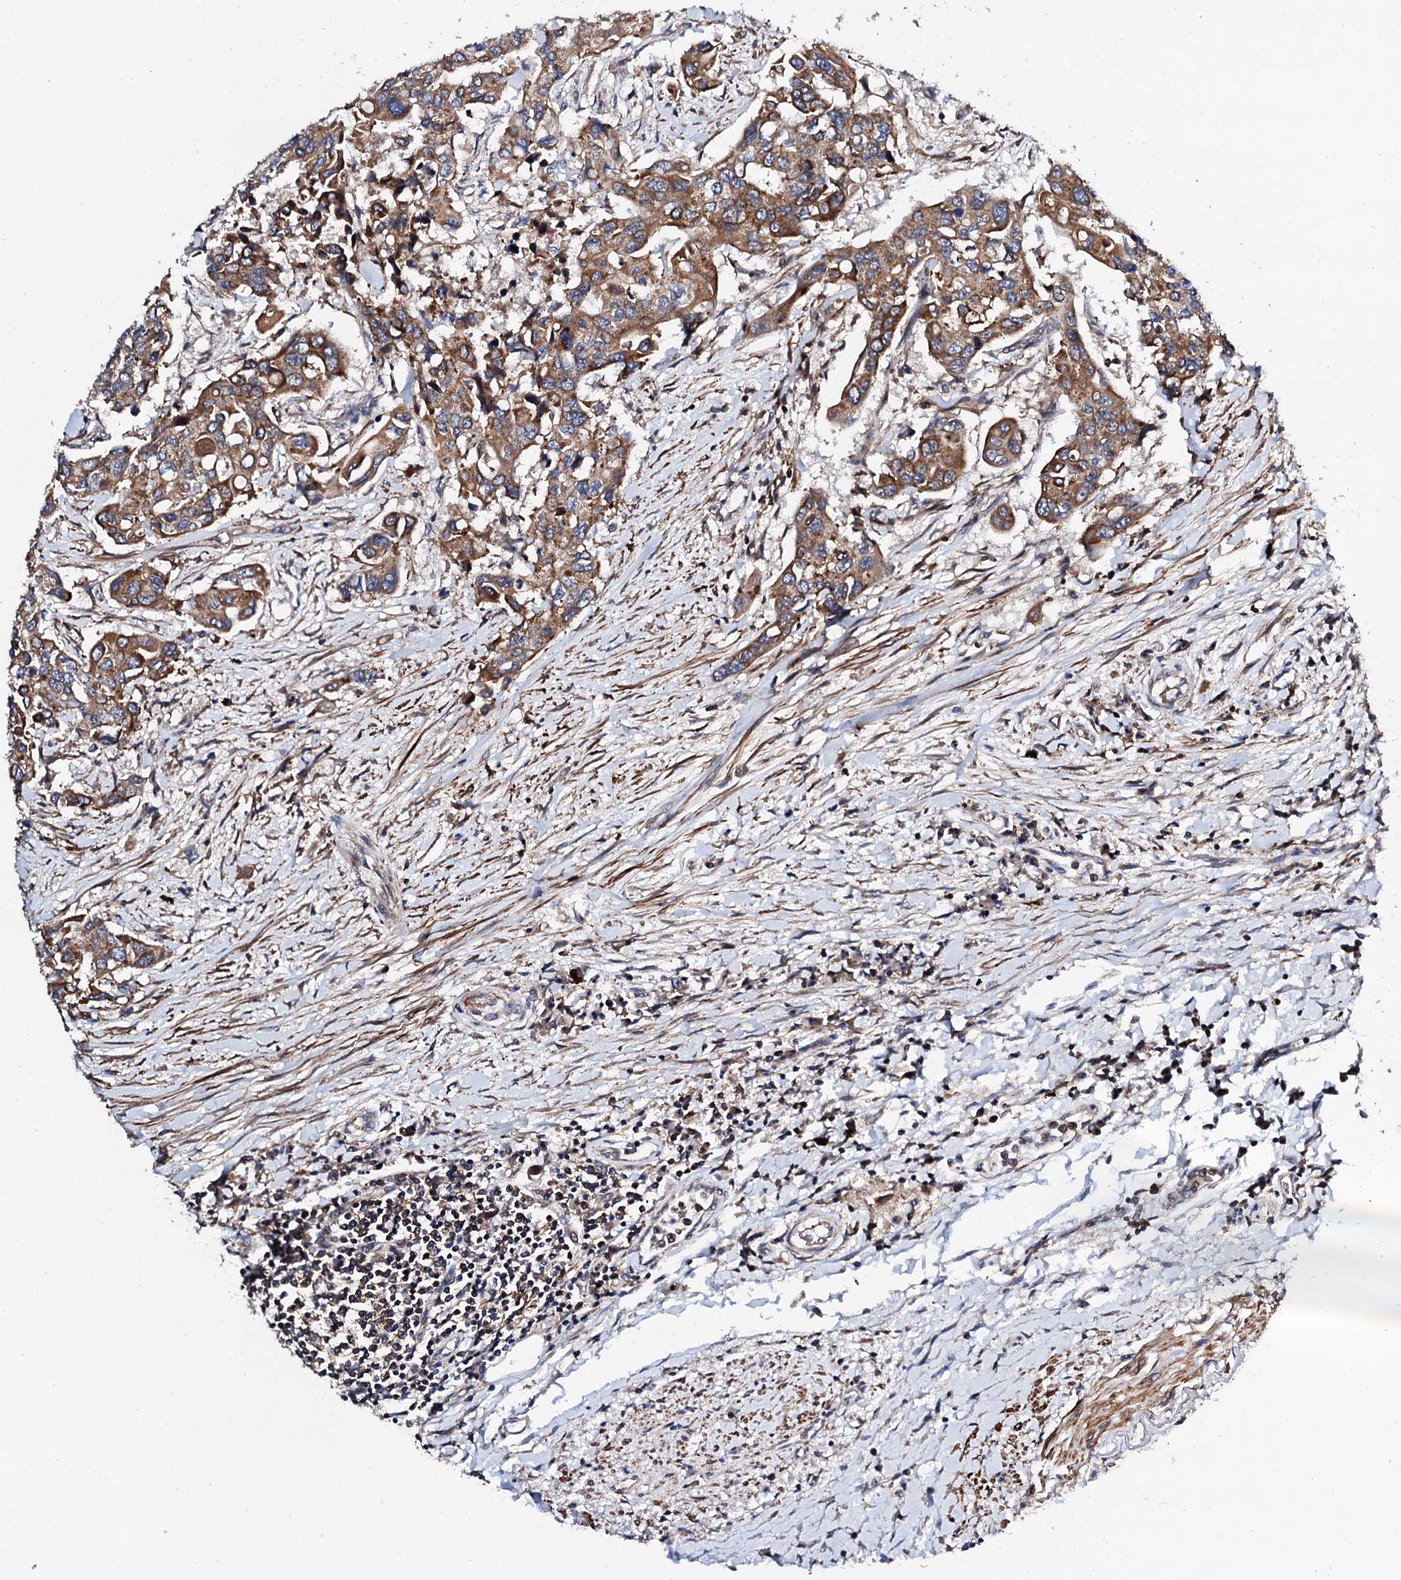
{"staining": {"intensity": "moderate", "quantity": ">75%", "location": "cytoplasmic/membranous"}, "tissue": "colorectal cancer", "cell_type": "Tumor cells", "image_type": "cancer", "snomed": [{"axis": "morphology", "description": "Adenocarcinoma, NOS"}, {"axis": "topography", "description": "Colon"}], "caption": "A micrograph of human adenocarcinoma (colorectal) stained for a protein displays moderate cytoplasmic/membranous brown staining in tumor cells. The staining is performed using DAB brown chromogen to label protein expression. The nuclei are counter-stained blue using hematoxylin.", "gene": "COG4", "patient": {"sex": "male", "age": 77}}